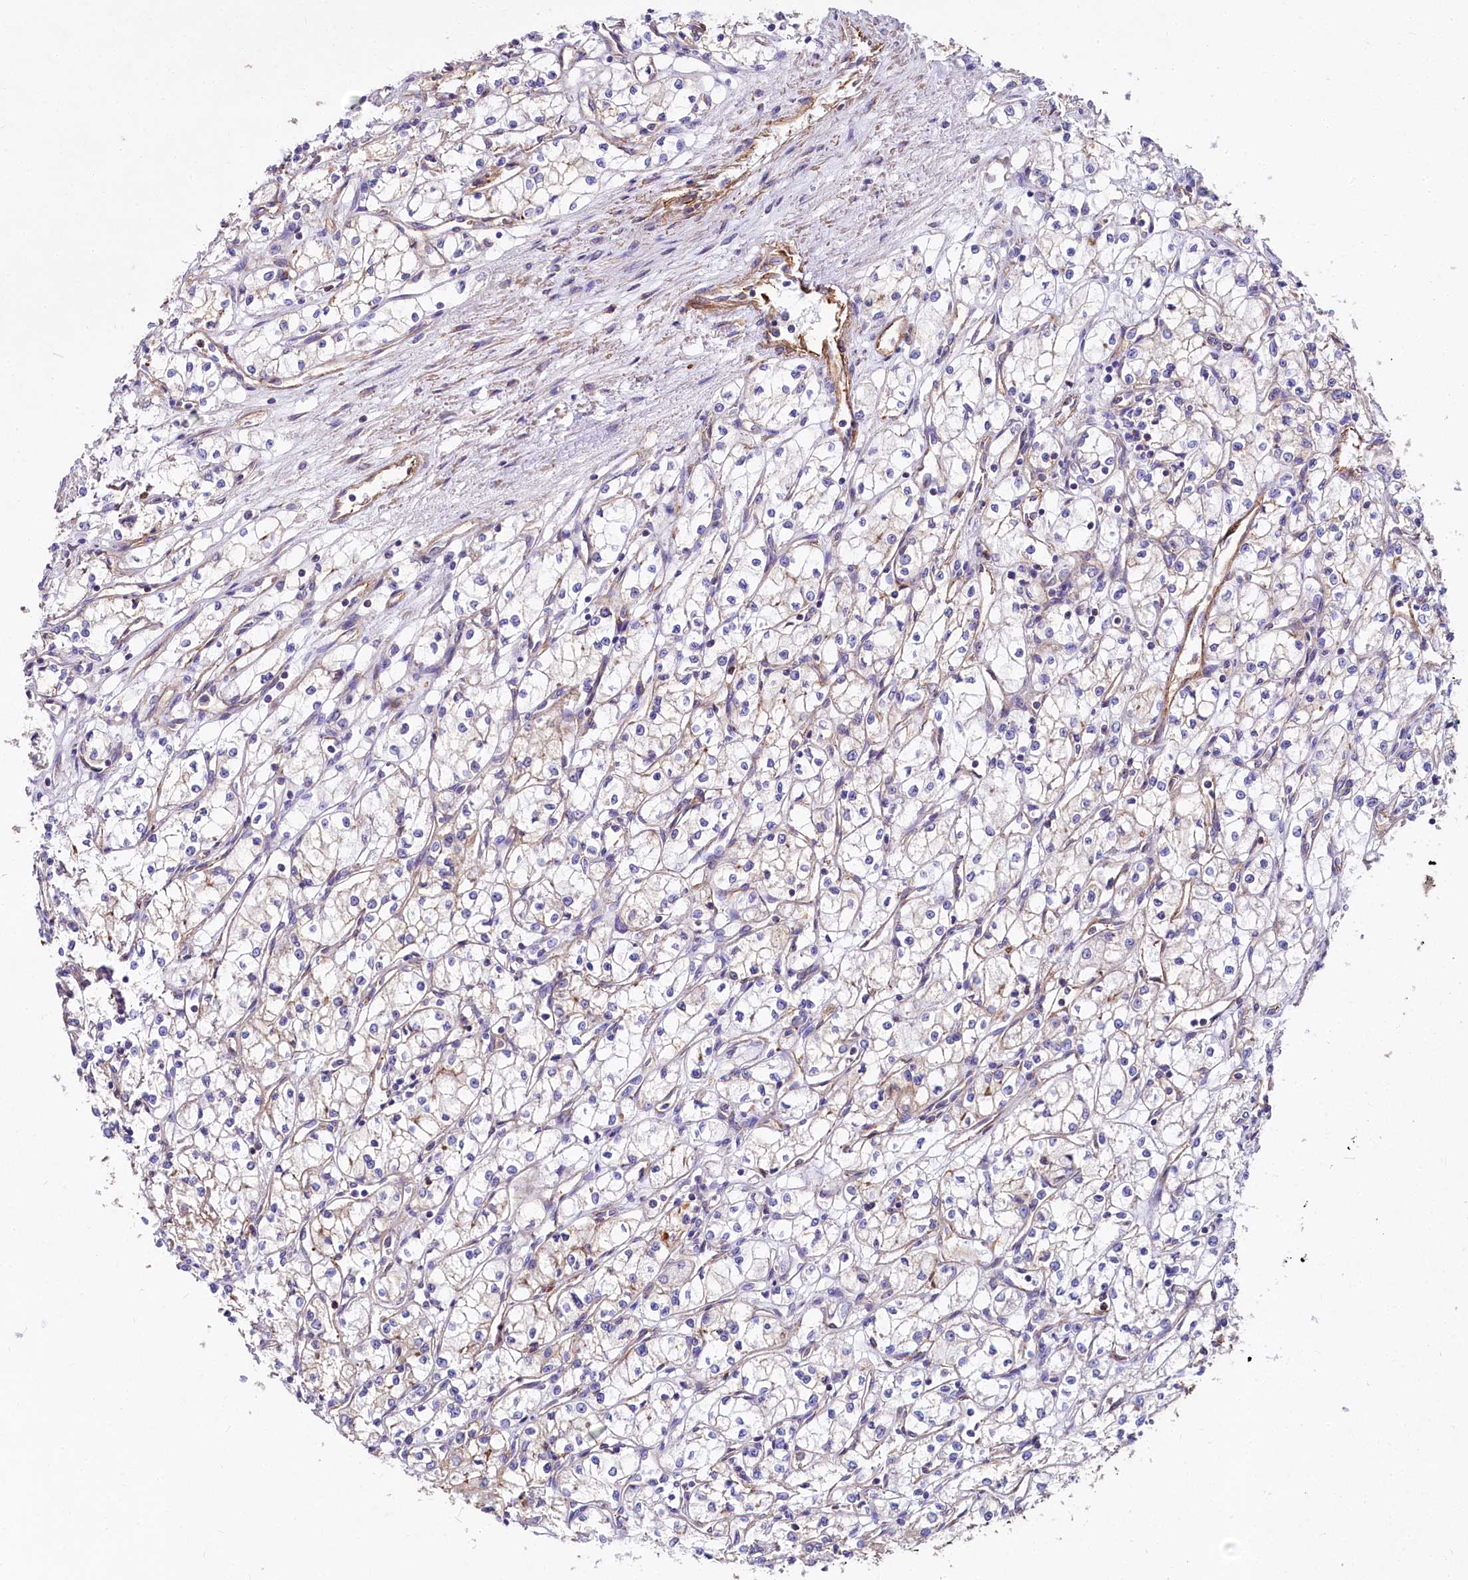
{"staining": {"intensity": "negative", "quantity": "none", "location": "none"}, "tissue": "renal cancer", "cell_type": "Tumor cells", "image_type": "cancer", "snomed": [{"axis": "morphology", "description": "Adenocarcinoma, NOS"}, {"axis": "topography", "description": "Kidney"}], "caption": "Image shows no significant protein staining in tumor cells of renal cancer (adenocarcinoma).", "gene": "FCHSD2", "patient": {"sex": "male", "age": 59}}